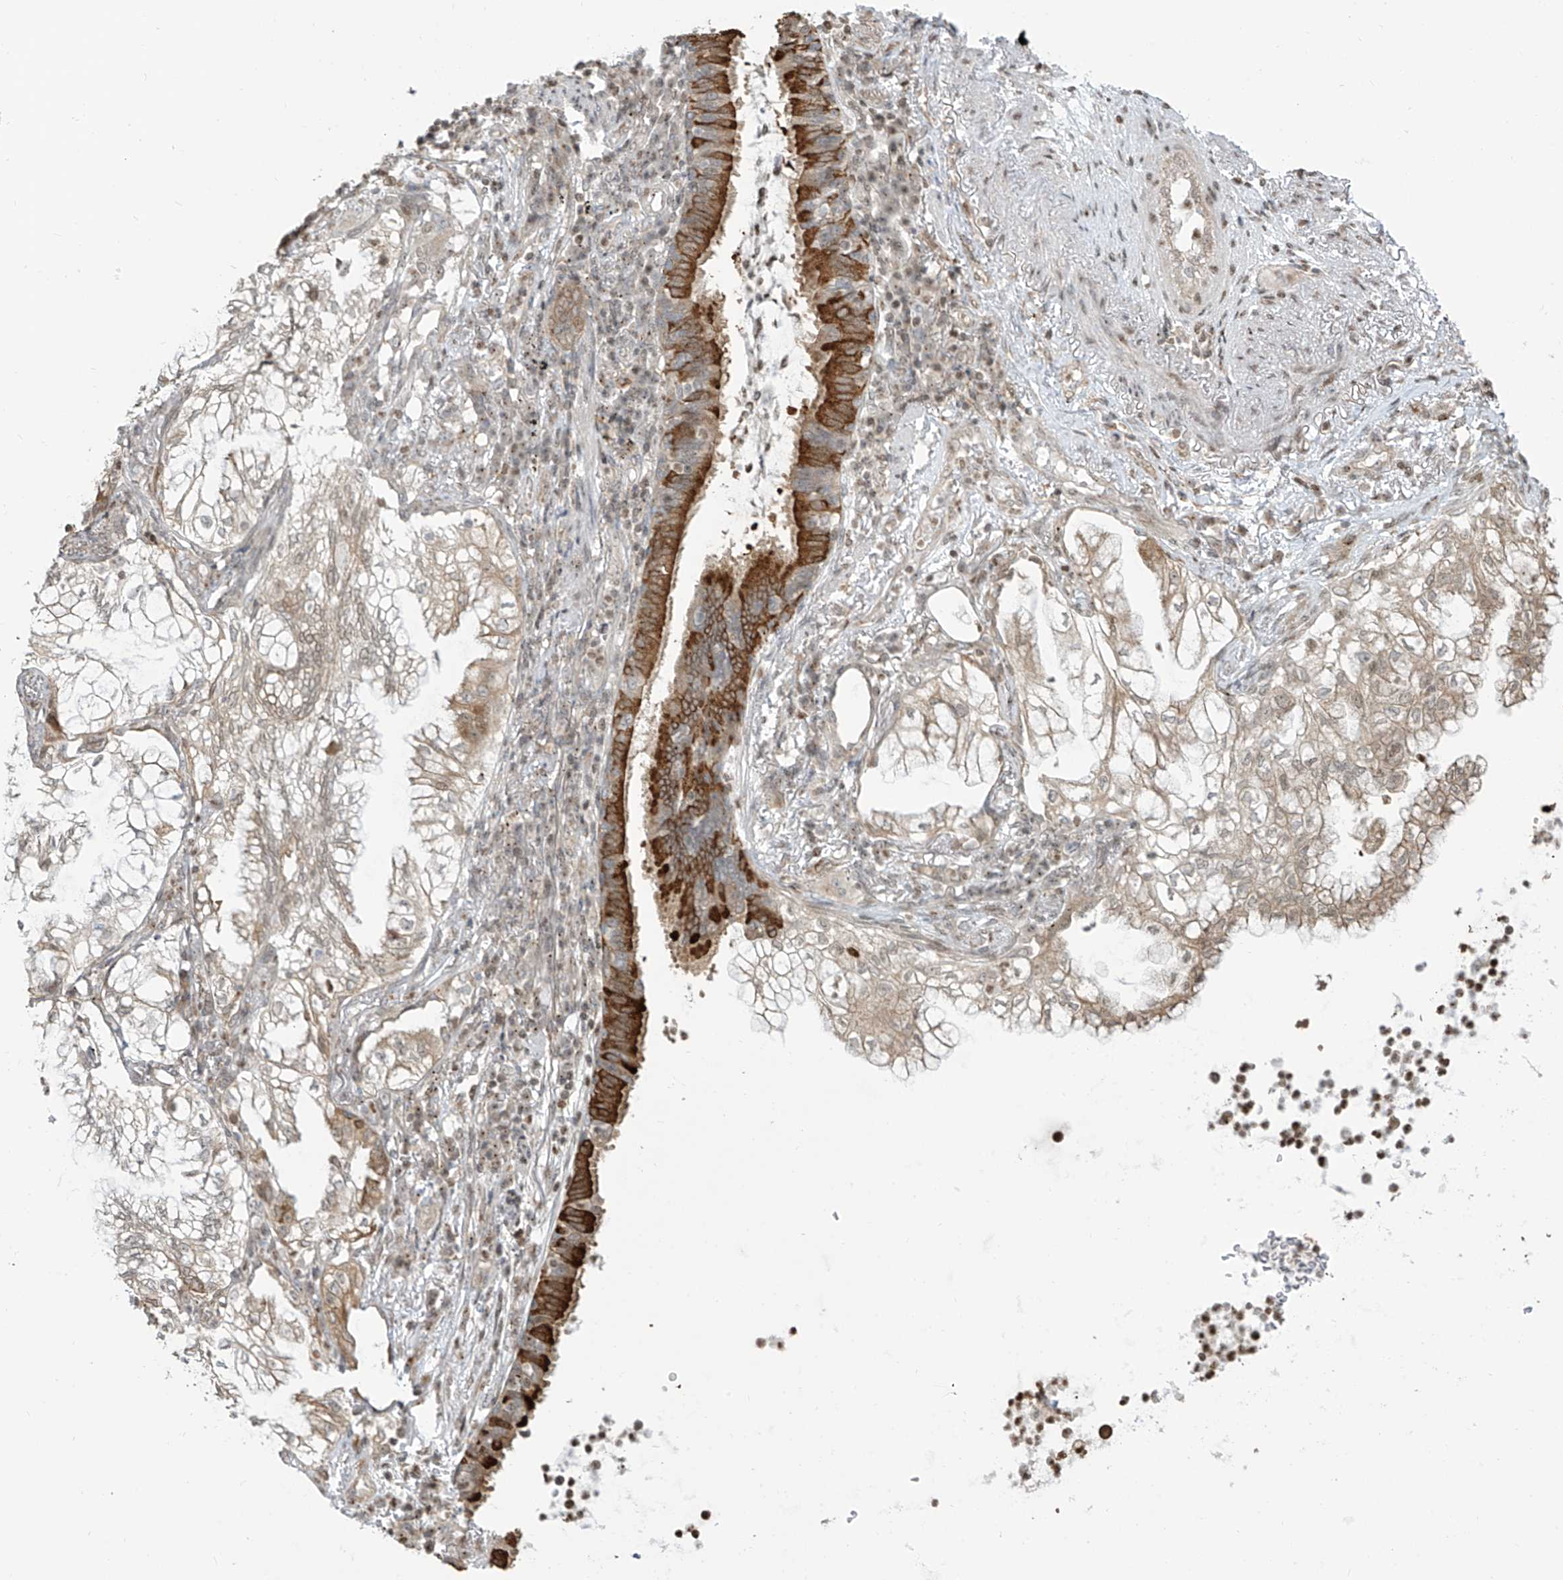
{"staining": {"intensity": "moderate", "quantity": "25%-75%", "location": "cytoplasmic/membranous"}, "tissue": "lung cancer", "cell_type": "Tumor cells", "image_type": "cancer", "snomed": [{"axis": "morphology", "description": "Adenocarcinoma, NOS"}, {"axis": "topography", "description": "Lung"}], "caption": "IHC (DAB (3,3'-diaminobenzidine)) staining of human lung cancer demonstrates moderate cytoplasmic/membranous protein expression in about 25%-75% of tumor cells.", "gene": "VMP1", "patient": {"sex": "female", "age": 70}}